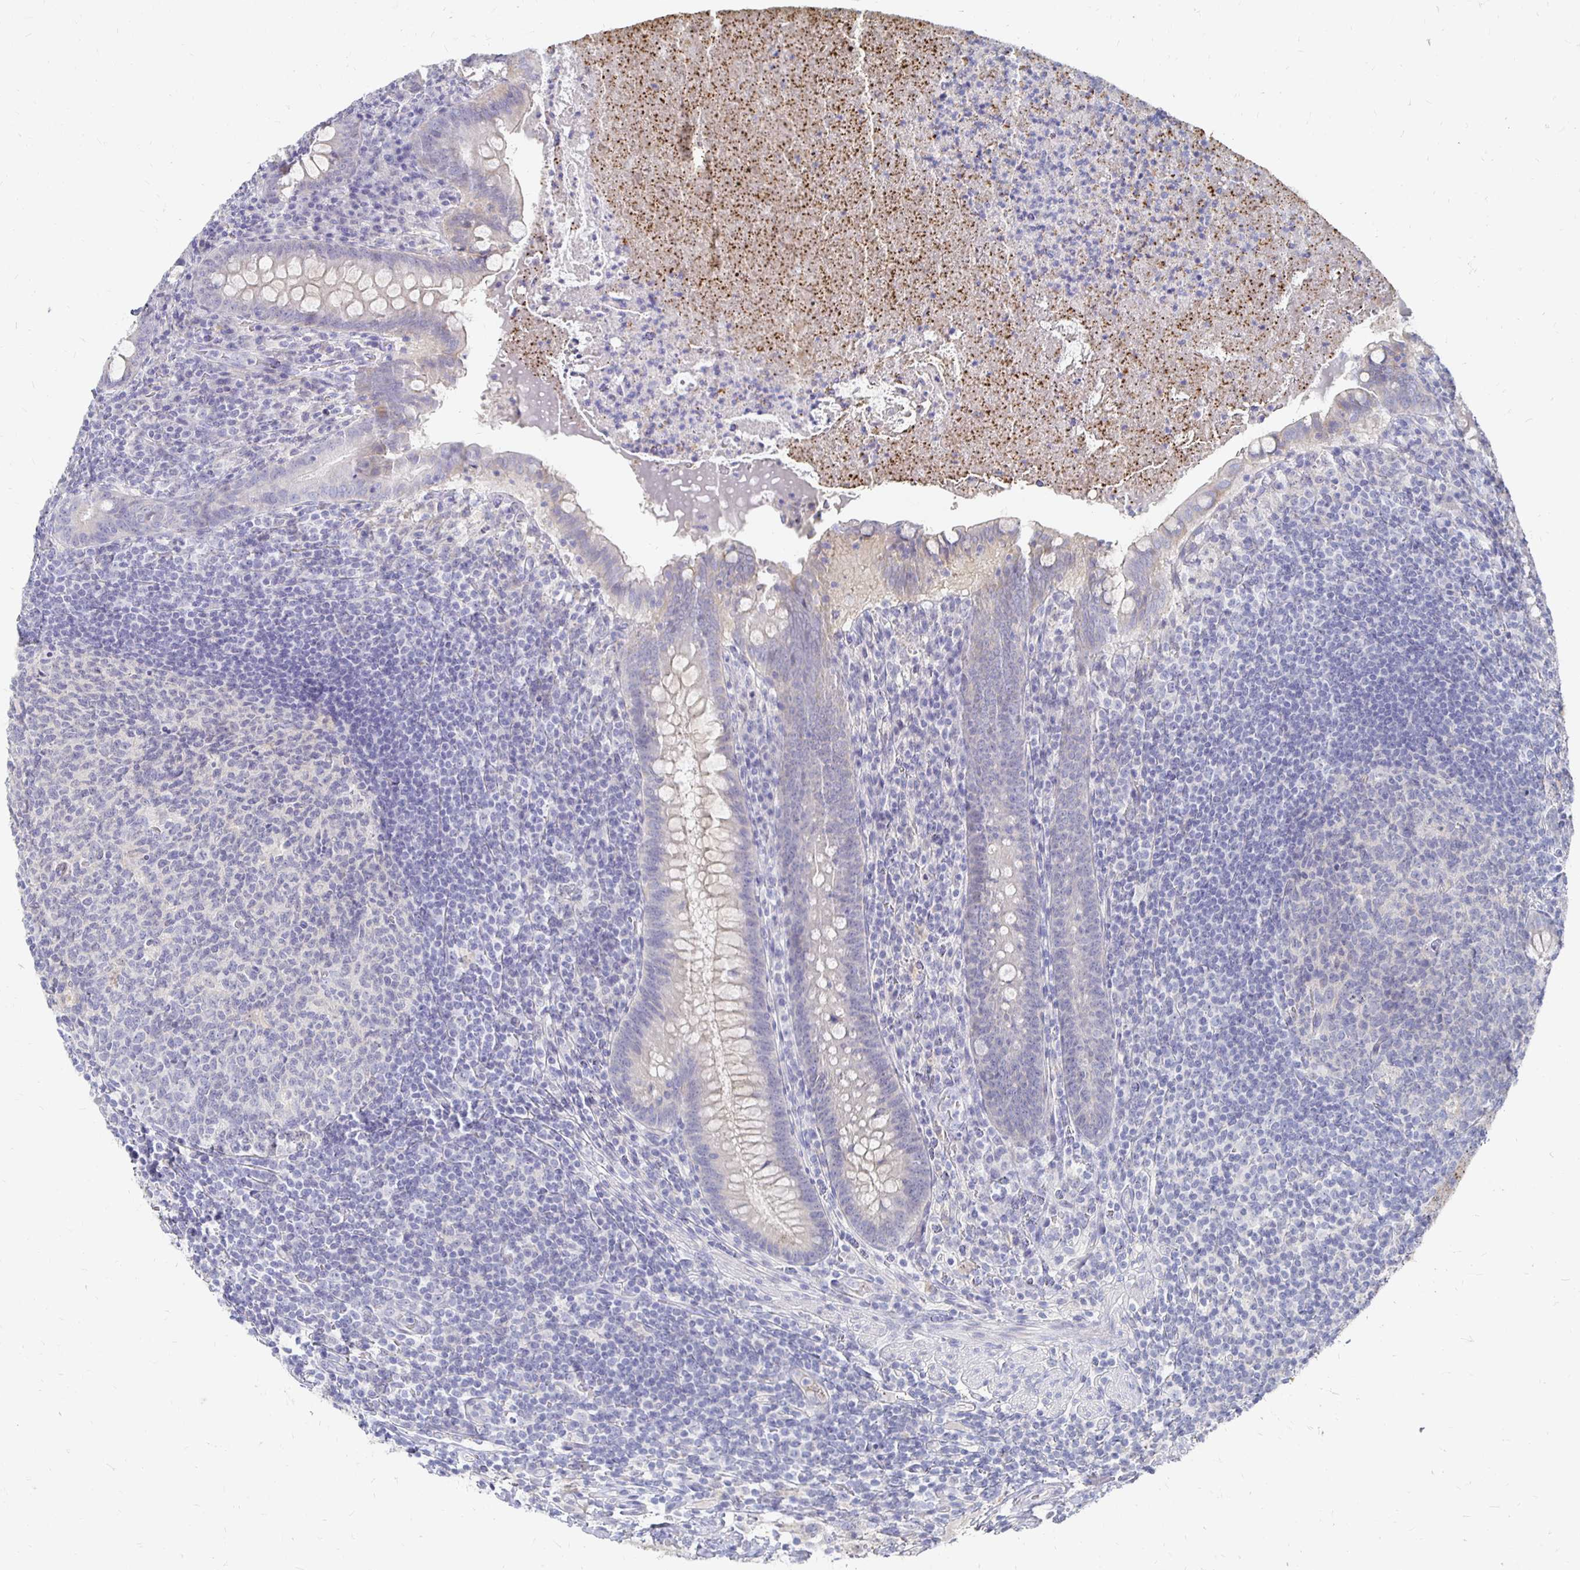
{"staining": {"intensity": "negative", "quantity": "none", "location": "none"}, "tissue": "appendix", "cell_type": "Glandular cells", "image_type": "normal", "snomed": [{"axis": "morphology", "description": "Normal tissue, NOS"}, {"axis": "topography", "description": "Appendix"}], "caption": "A micrograph of appendix stained for a protein demonstrates no brown staining in glandular cells. Brightfield microscopy of immunohistochemistry (IHC) stained with DAB (brown) and hematoxylin (blue), captured at high magnification.", "gene": "FKRP", "patient": {"sex": "male", "age": 47}}